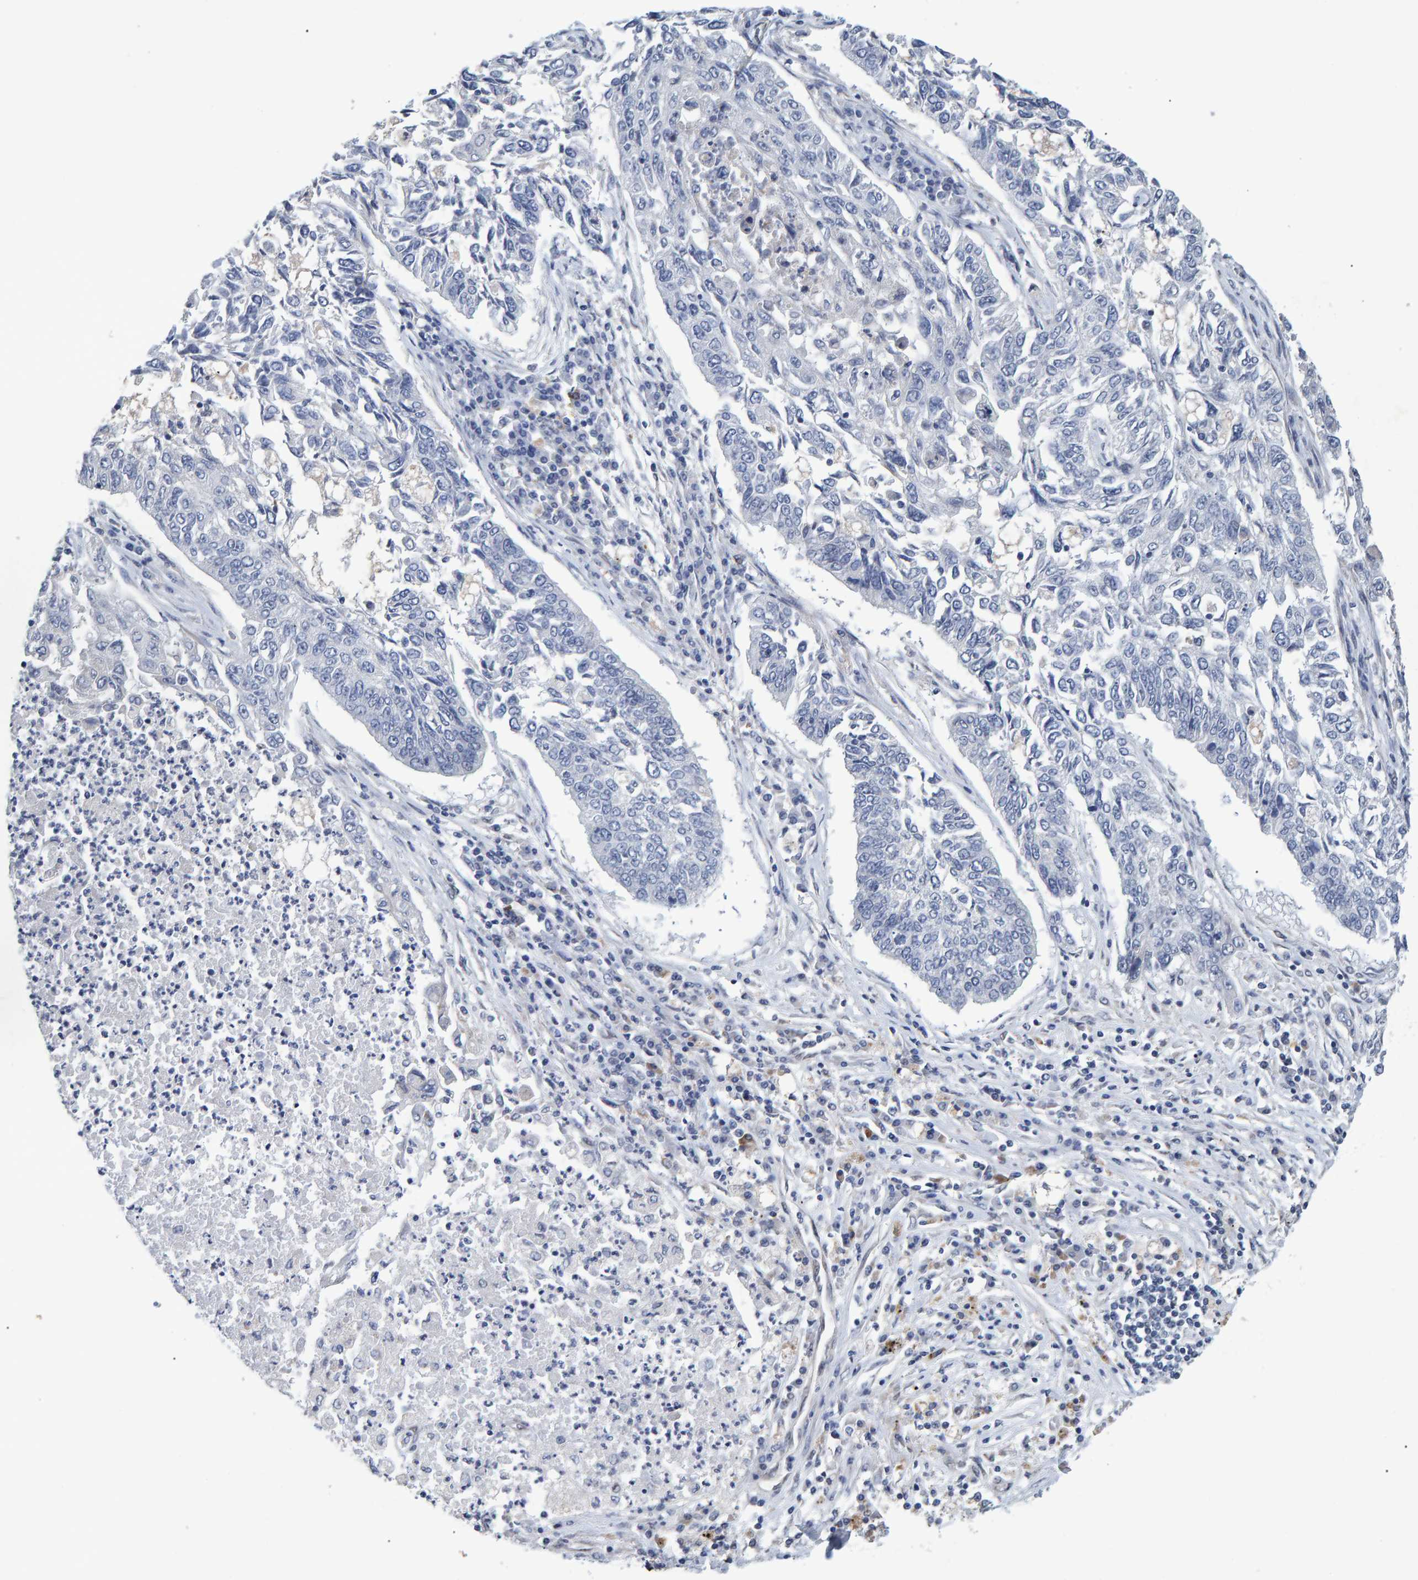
{"staining": {"intensity": "negative", "quantity": "none", "location": "none"}, "tissue": "lung cancer", "cell_type": "Tumor cells", "image_type": "cancer", "snomed": [{"axis": "morphology", "description": "Normal tissue, NOS"}, {"axis": "morphology", "description": "Squamous cell carcinoma, NOS"}, {"axis": "topography", "description": "Cartilage tissue"}, {"axis": "topography", "description": "Bronchus"}, {"axis": "topography", "description": "Lung"}], "caption": "IHC histopathology image of neoplastic tissue: lung cancer (squamous cell carcinoma) stained with DAB (3,3'-diaminobenzidine) exhibits no significant protein expression in tumor cells.", "gene": "QKI", "patient": {"sex": "female", "age": 49}}